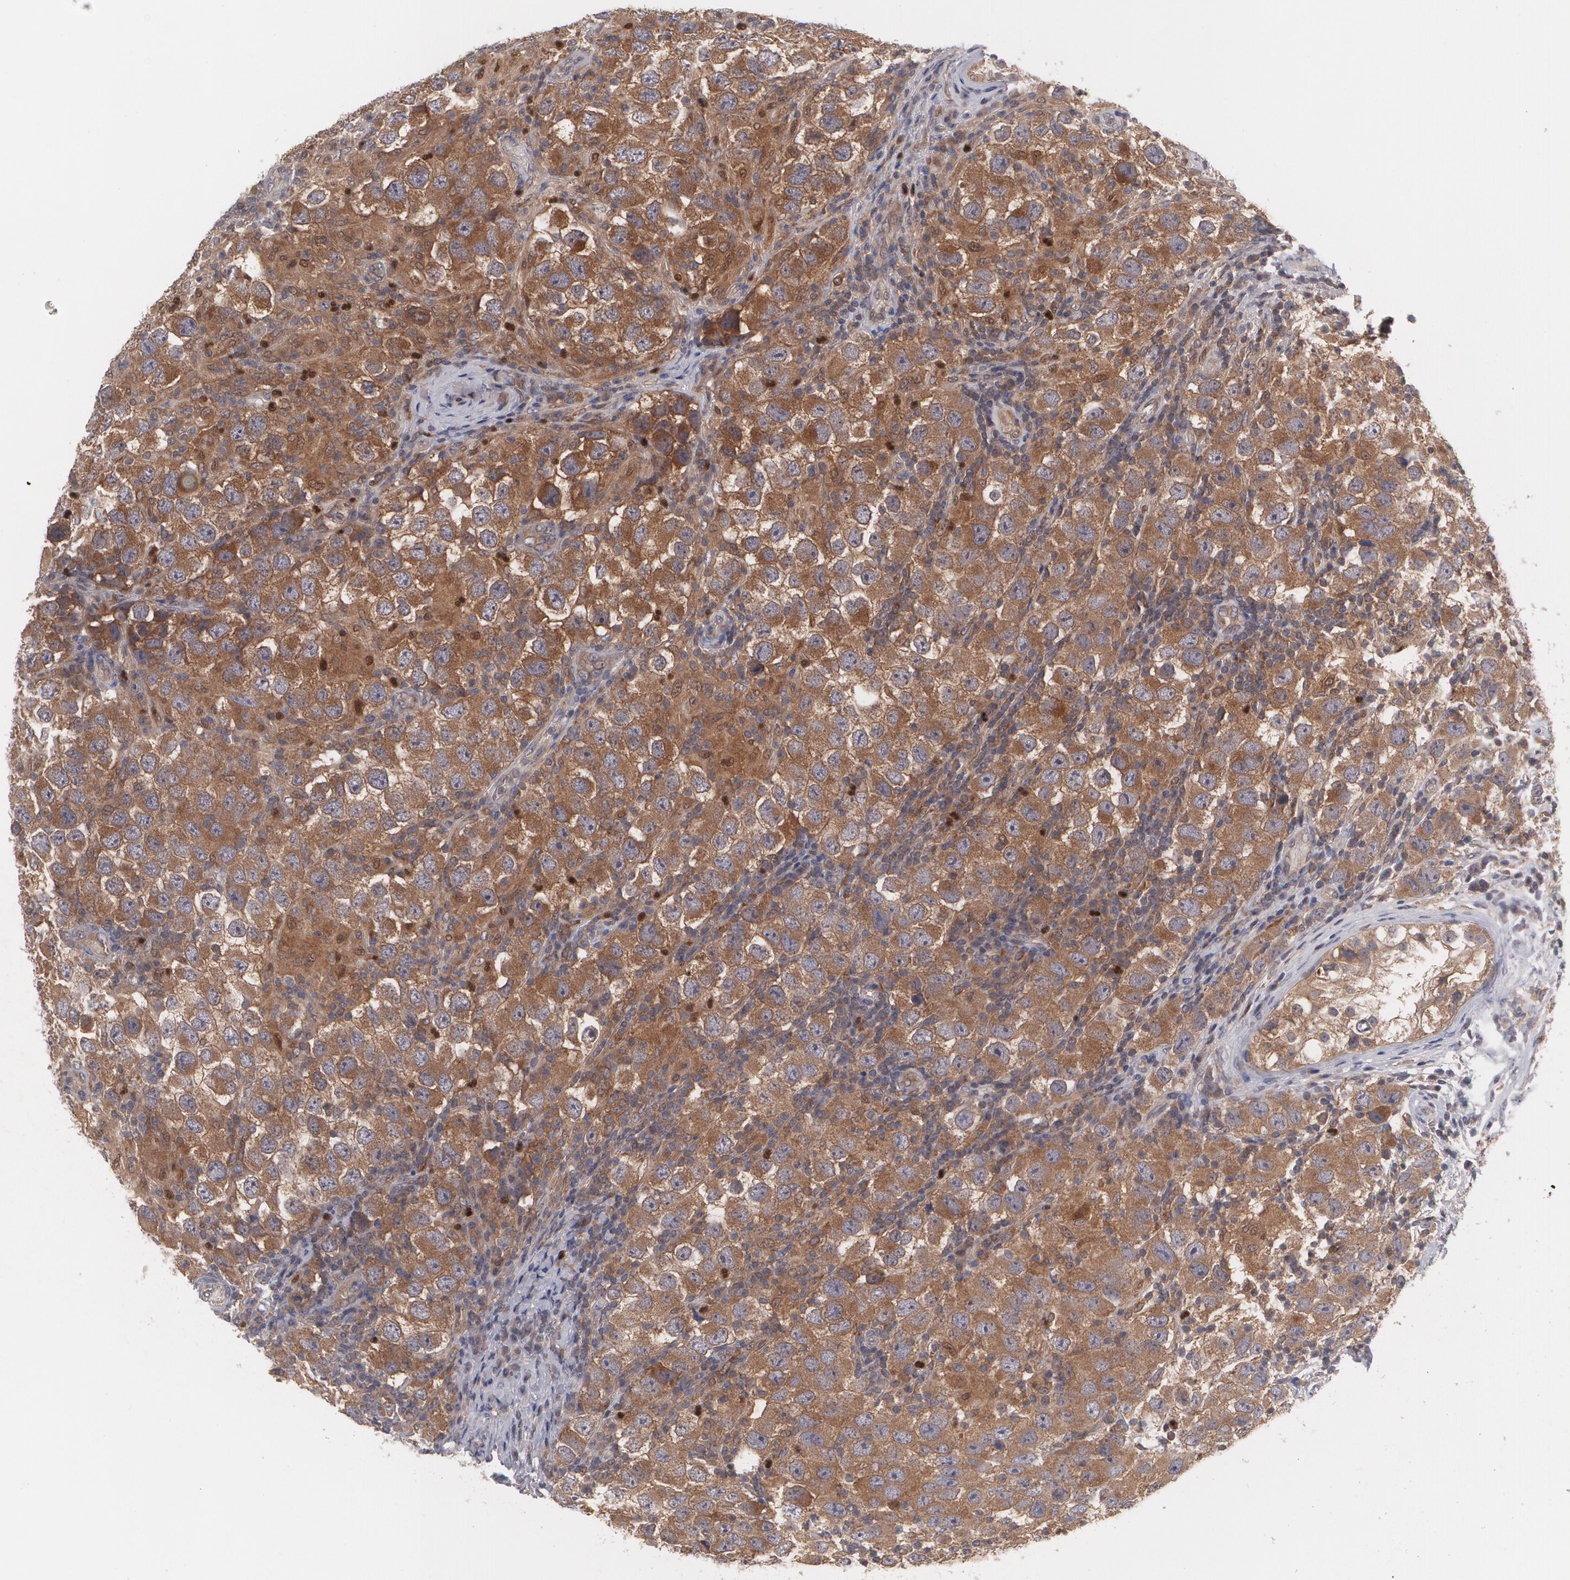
{"staining": {"intensity": "moderate", "quantity": ">75%", "location": "cytoplasmic/membranous"}, "tissue": "testis cancer", "cell_type": "Tumor cells", "image_type": "cancer", "snomed": [{"axis": "morphology", "description": "Carcinoma, Embryonal, NOS"}, {"axis": "topography", "description": "Testis"}], "caption": "This histopathology image displays immunohistochemistry staining of testis cancer (embryonal carcinoma), with medium moderate cytoplasmic/membranous expression in approximately >75% of tumor cells.", "gene": "HTT", "patient": {"sex": "male", "age": 21}}